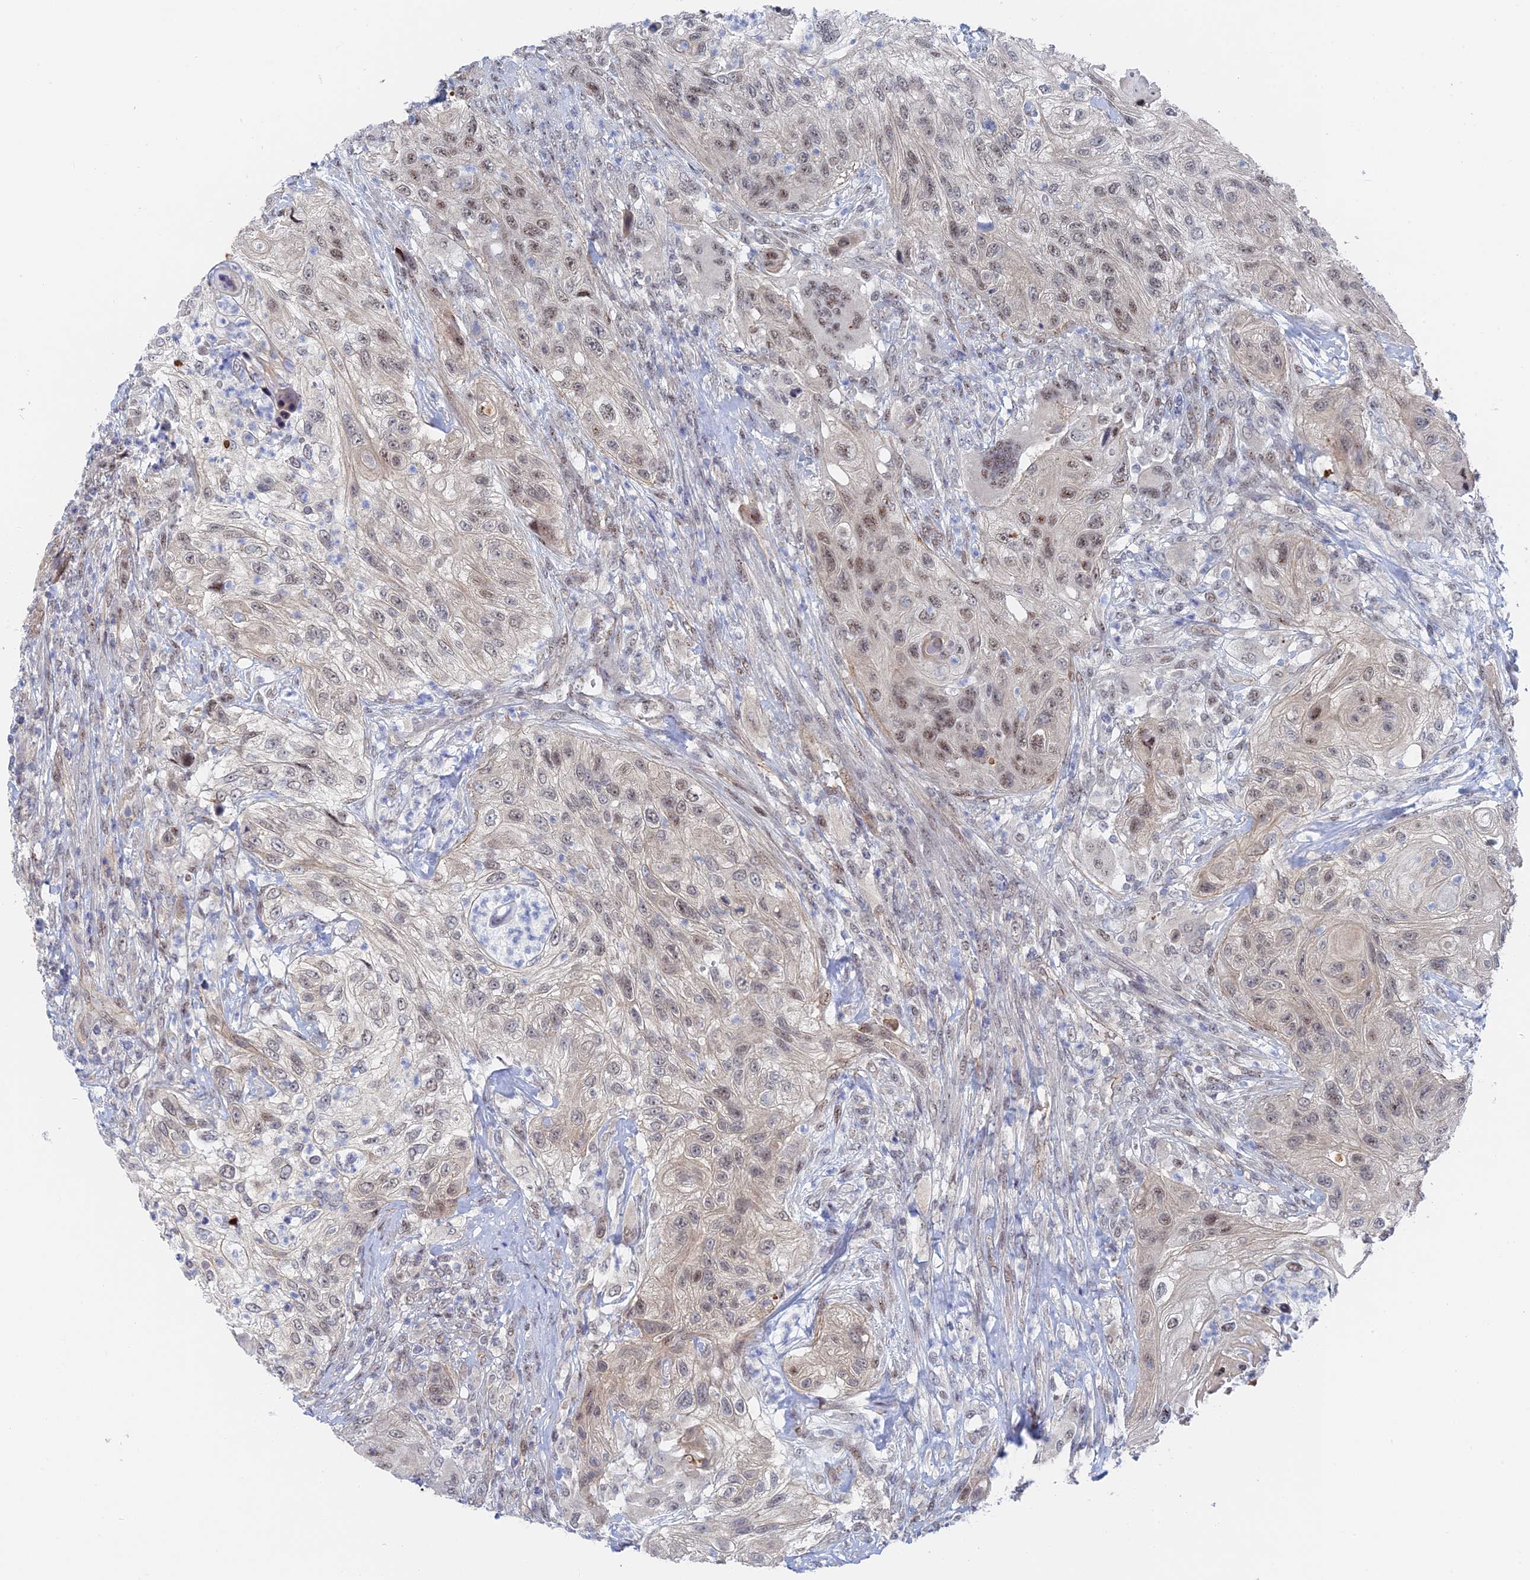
{"staining": {"intensity": "weak", "quantity": ">75%", "location": "nuclear"}, "tissue": "urothelial cancer", "cell_type": "Tumor cells", "image_type": "cancer", "snomed": [{"axis": "morphology", "description": "Urothelial carcinoma, High grade"}, {"axis": "topography", "description": "Urinary bladder"}], "caption": "IHC histopathology image of human urothelial cancer stained for a protein (brown), which displays low levels of weak nuclear staining in approximately >75% of tumor cells.", "gene": "CFAP92", "patient": {"sex": "female", "age": 60}}